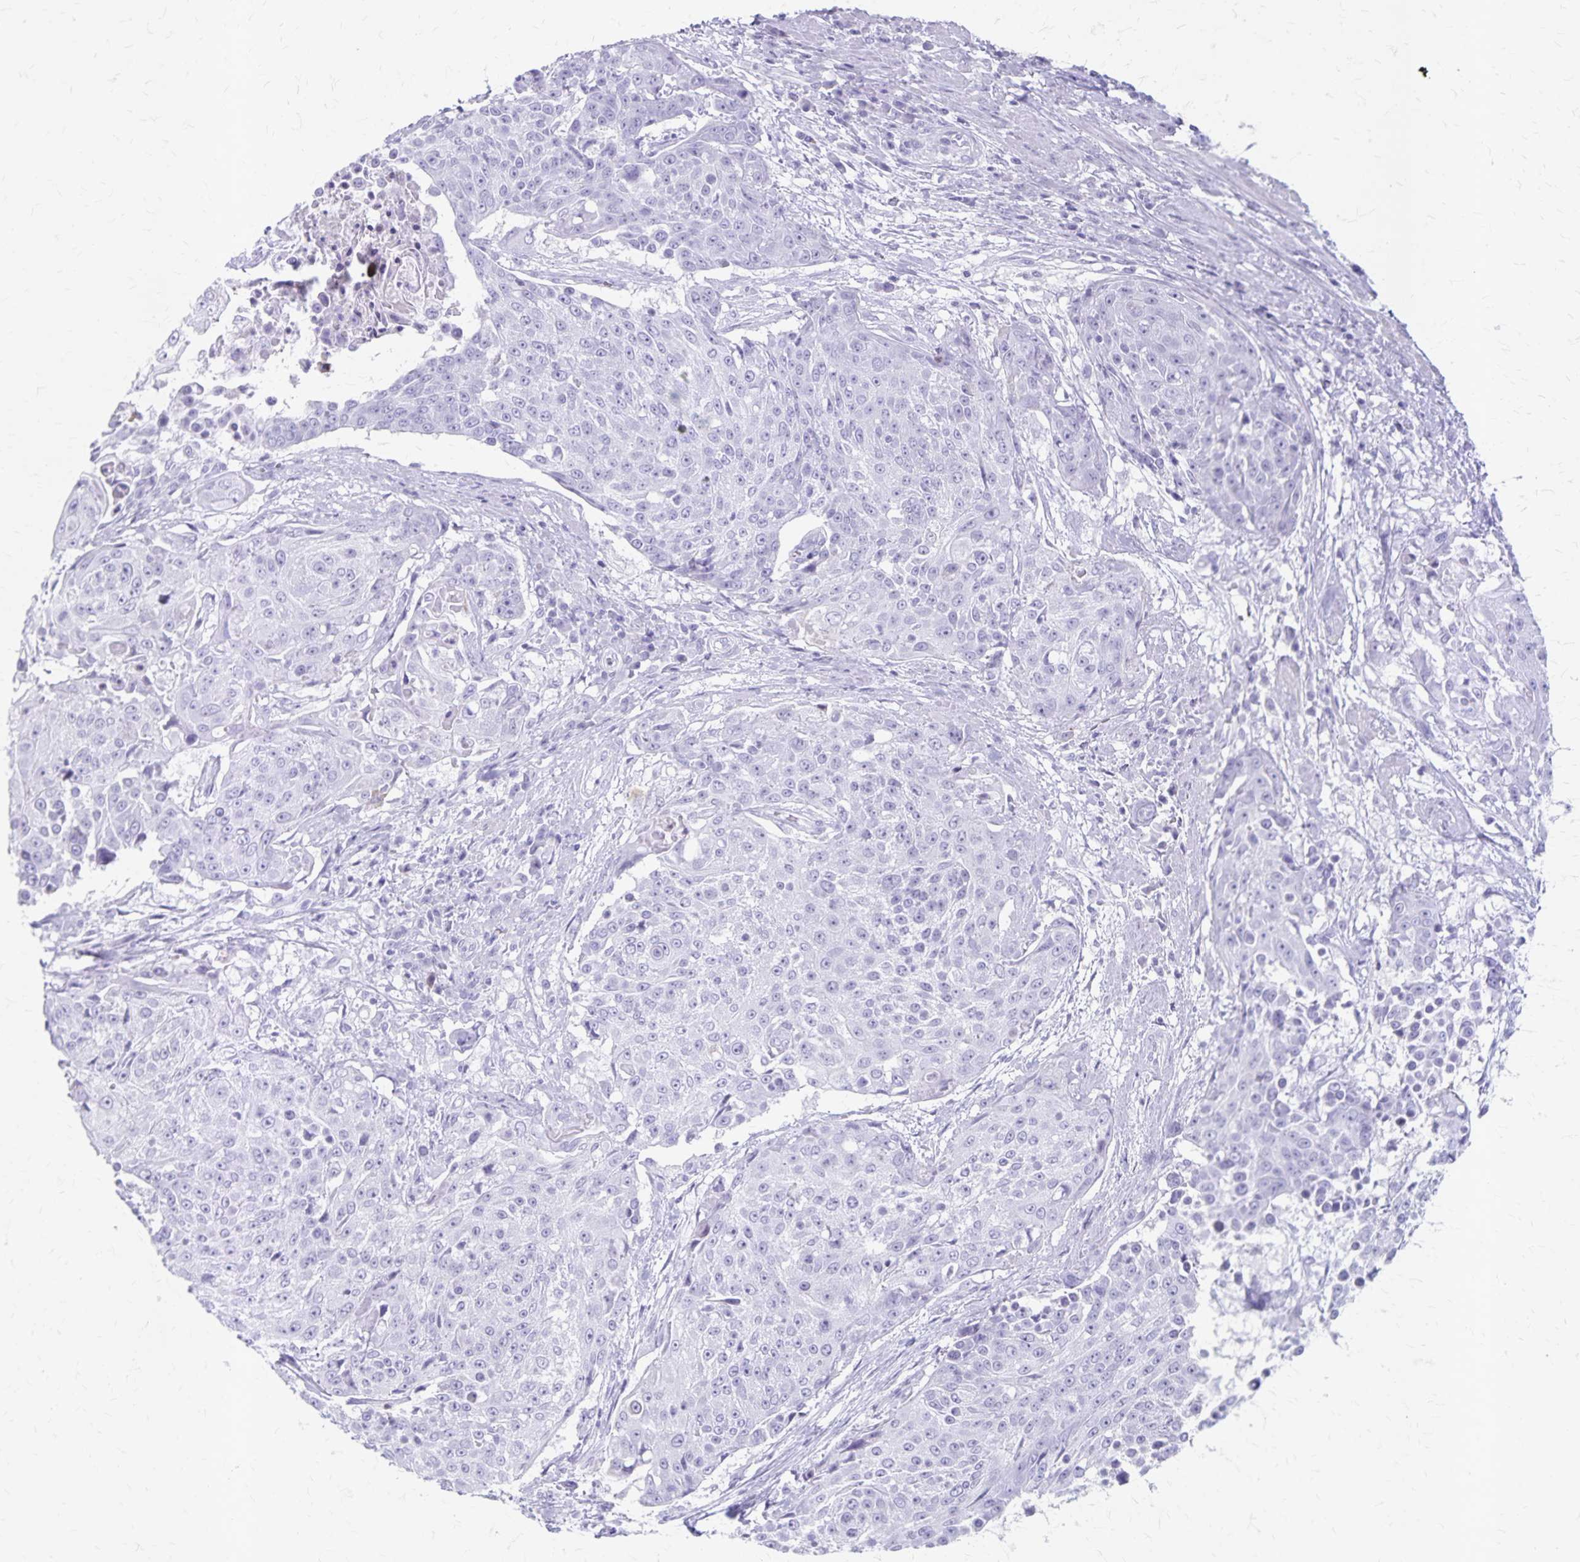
{"staining": {"intensity": "negative", "quantity": "none", "location": "none"}, "tissue": "urothelial cancer", "cell_type": "Tumor cells", "image_type": "cancer", "snomed": [{"axis": "morphology", "description": "Urothelial carcinoma, High grade"}, {"axis": "topography", "description": "Urinary bladder"}], "caption": "A photomicrograph of high-grade urothelial carcinoma stained for a protein displays no brown staining in tumor cells.", "gene": "GPBAR1", "patient": {"sex": "female", "age": 63}}